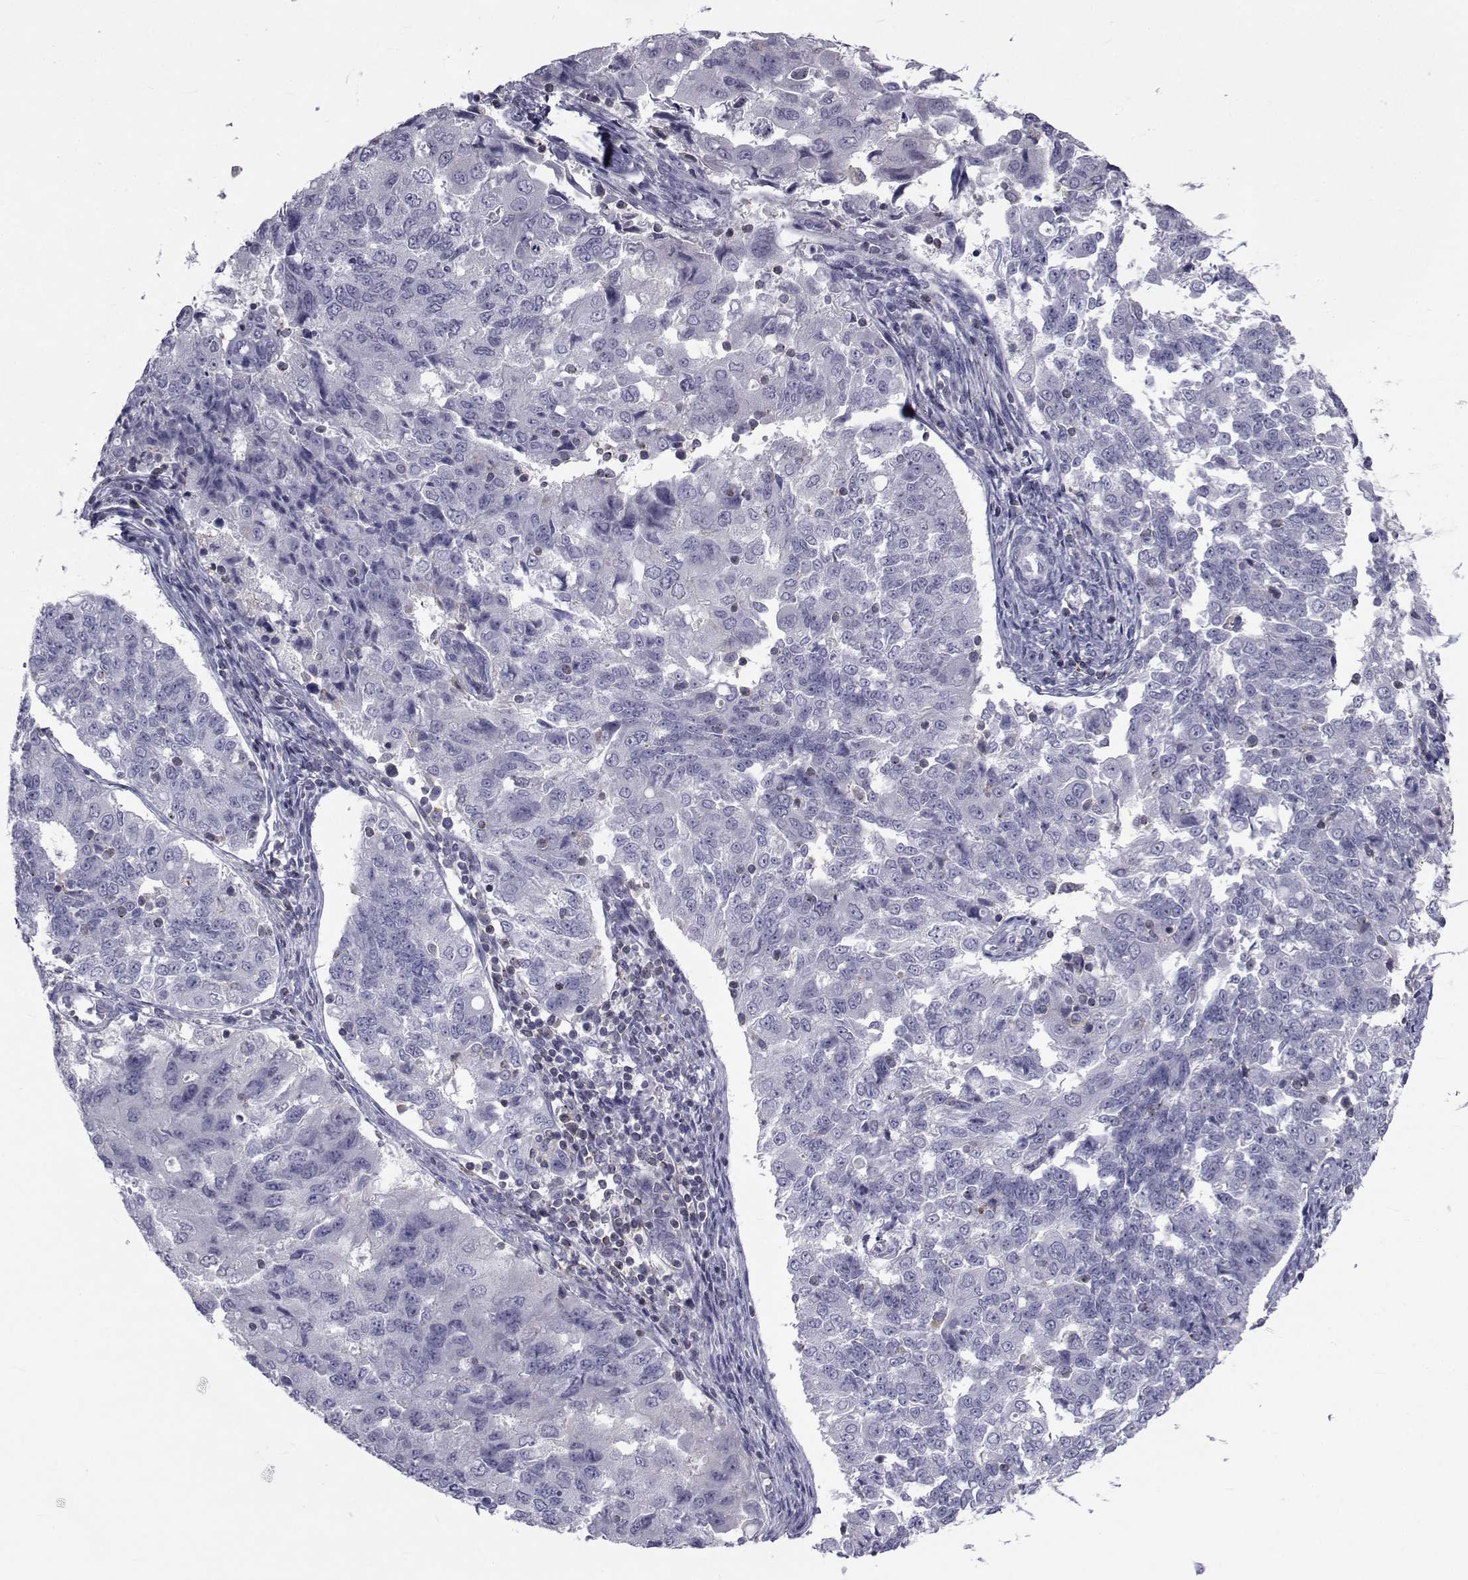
{"staining": {"intensity": "negative", "quantity": "none", "location": "none"}, "tissue": "endometrial cancer", "cell_type": "Tumor cells", "image_type": "cancer", "snomed": [{"axis": "morphology", "description": "Adenocarcinoma, NOS"}, {"axis": "topography", "description": "Endometrium"}], "caption": "Tumor cells show no significant positivity in endometrial cancer (adenocarcinoma).", "gene": "PDE6H", "patient": {"sex": "female", "age": 43}}